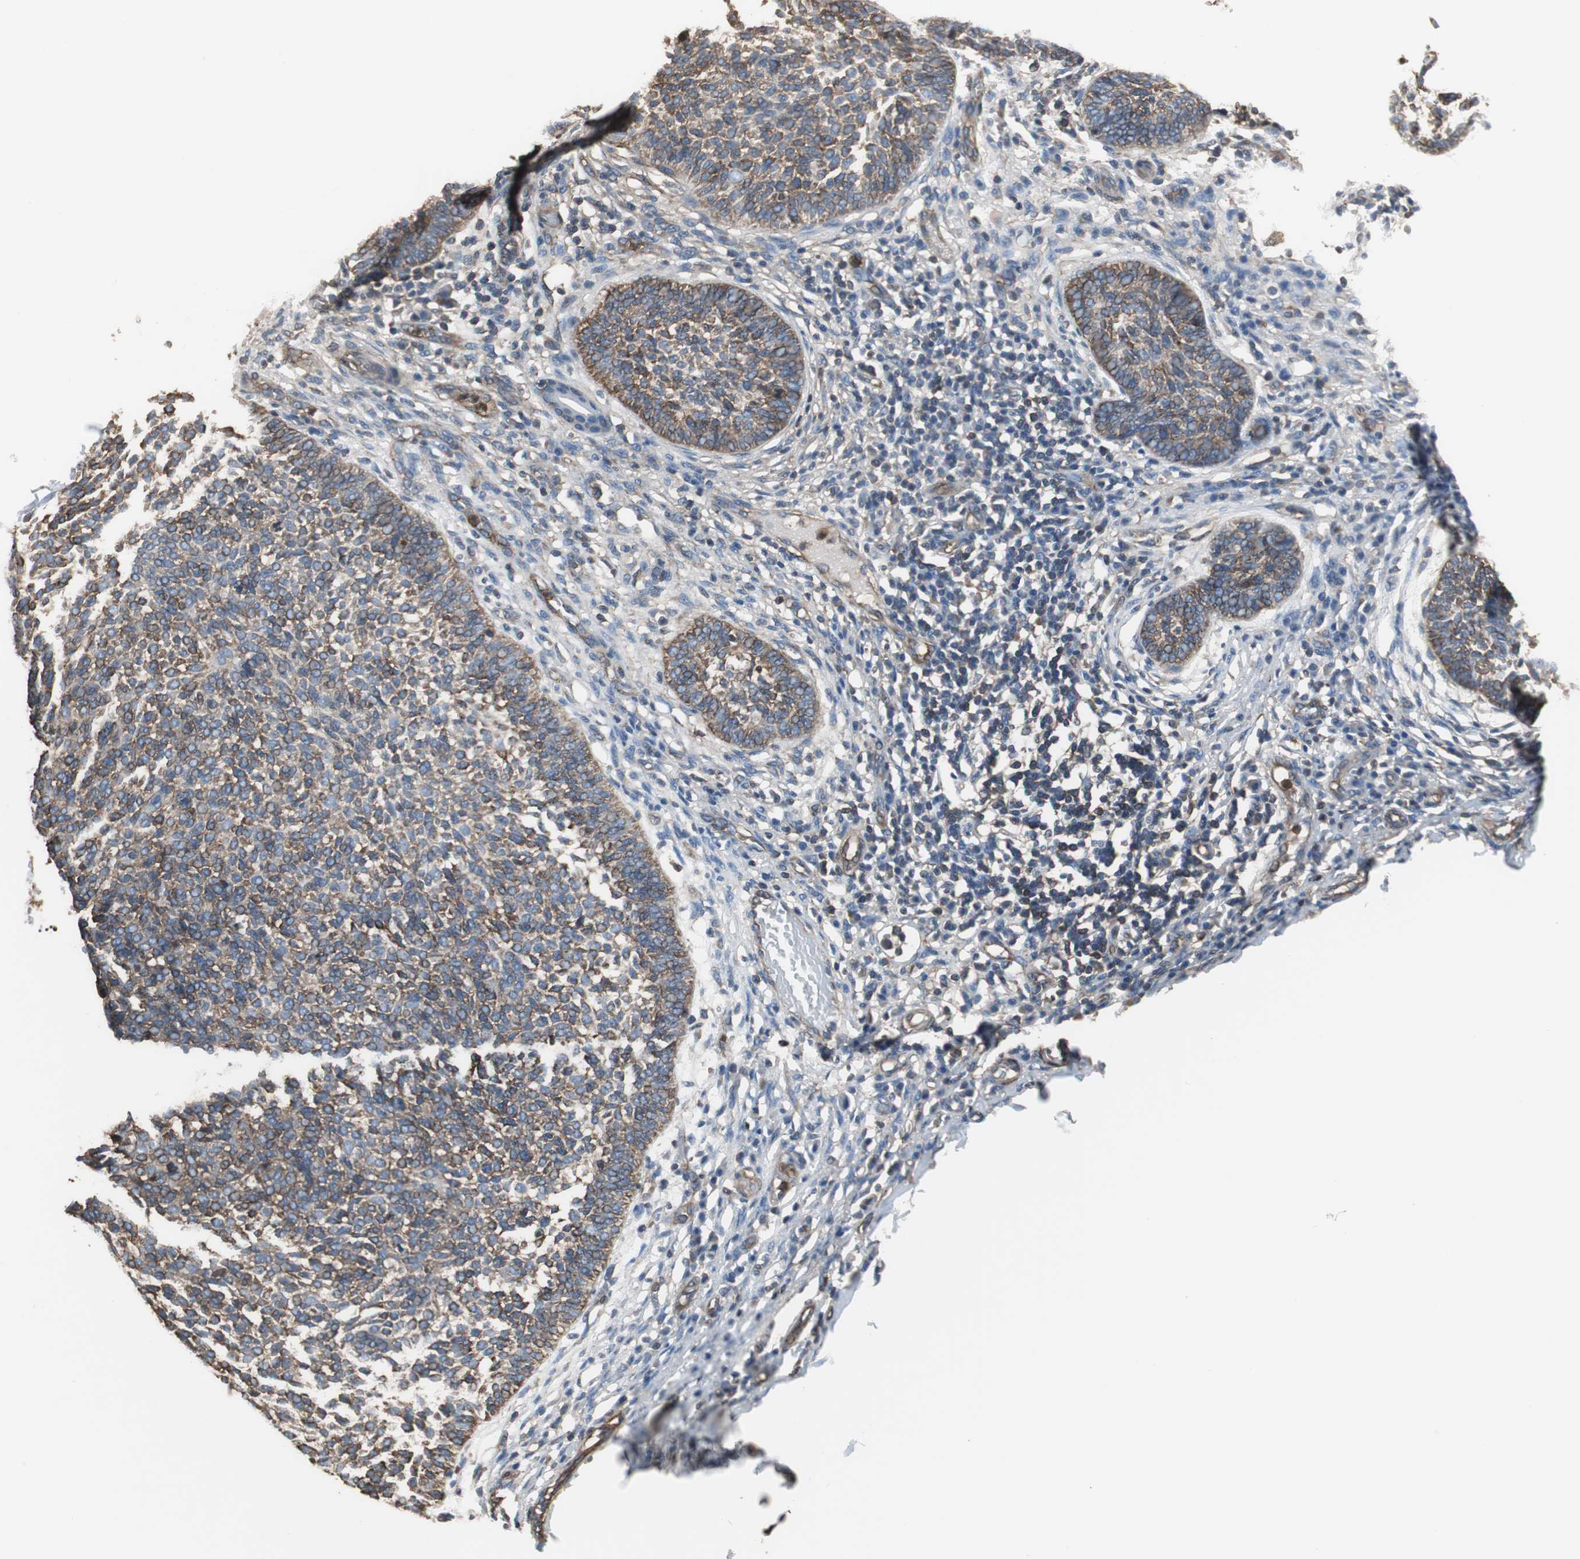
{"staining": {"intensity": "moderate", "quantity": ">75%", "location": "cytoplasmic/membranous"}, "tissue": "skin cancer", "cell_type": "Tumor cells", "image_type": "cancer", "snomed": [{"axis": "morphology", "description": "Normal tissue, NOS"}, {"axis": "morphology", "description": "Basal cell carcinoma"}, {"axis": "topography", "description": "Skin"}], "caption": "The histopathology image displays a brown stain indicating the presence of a protein in the cytoplasmic/membranous of tumor cells in basal cell carcinoma (skin).", "gene": "ACTN1", "patient": {"sex": "male", "age": 87}}